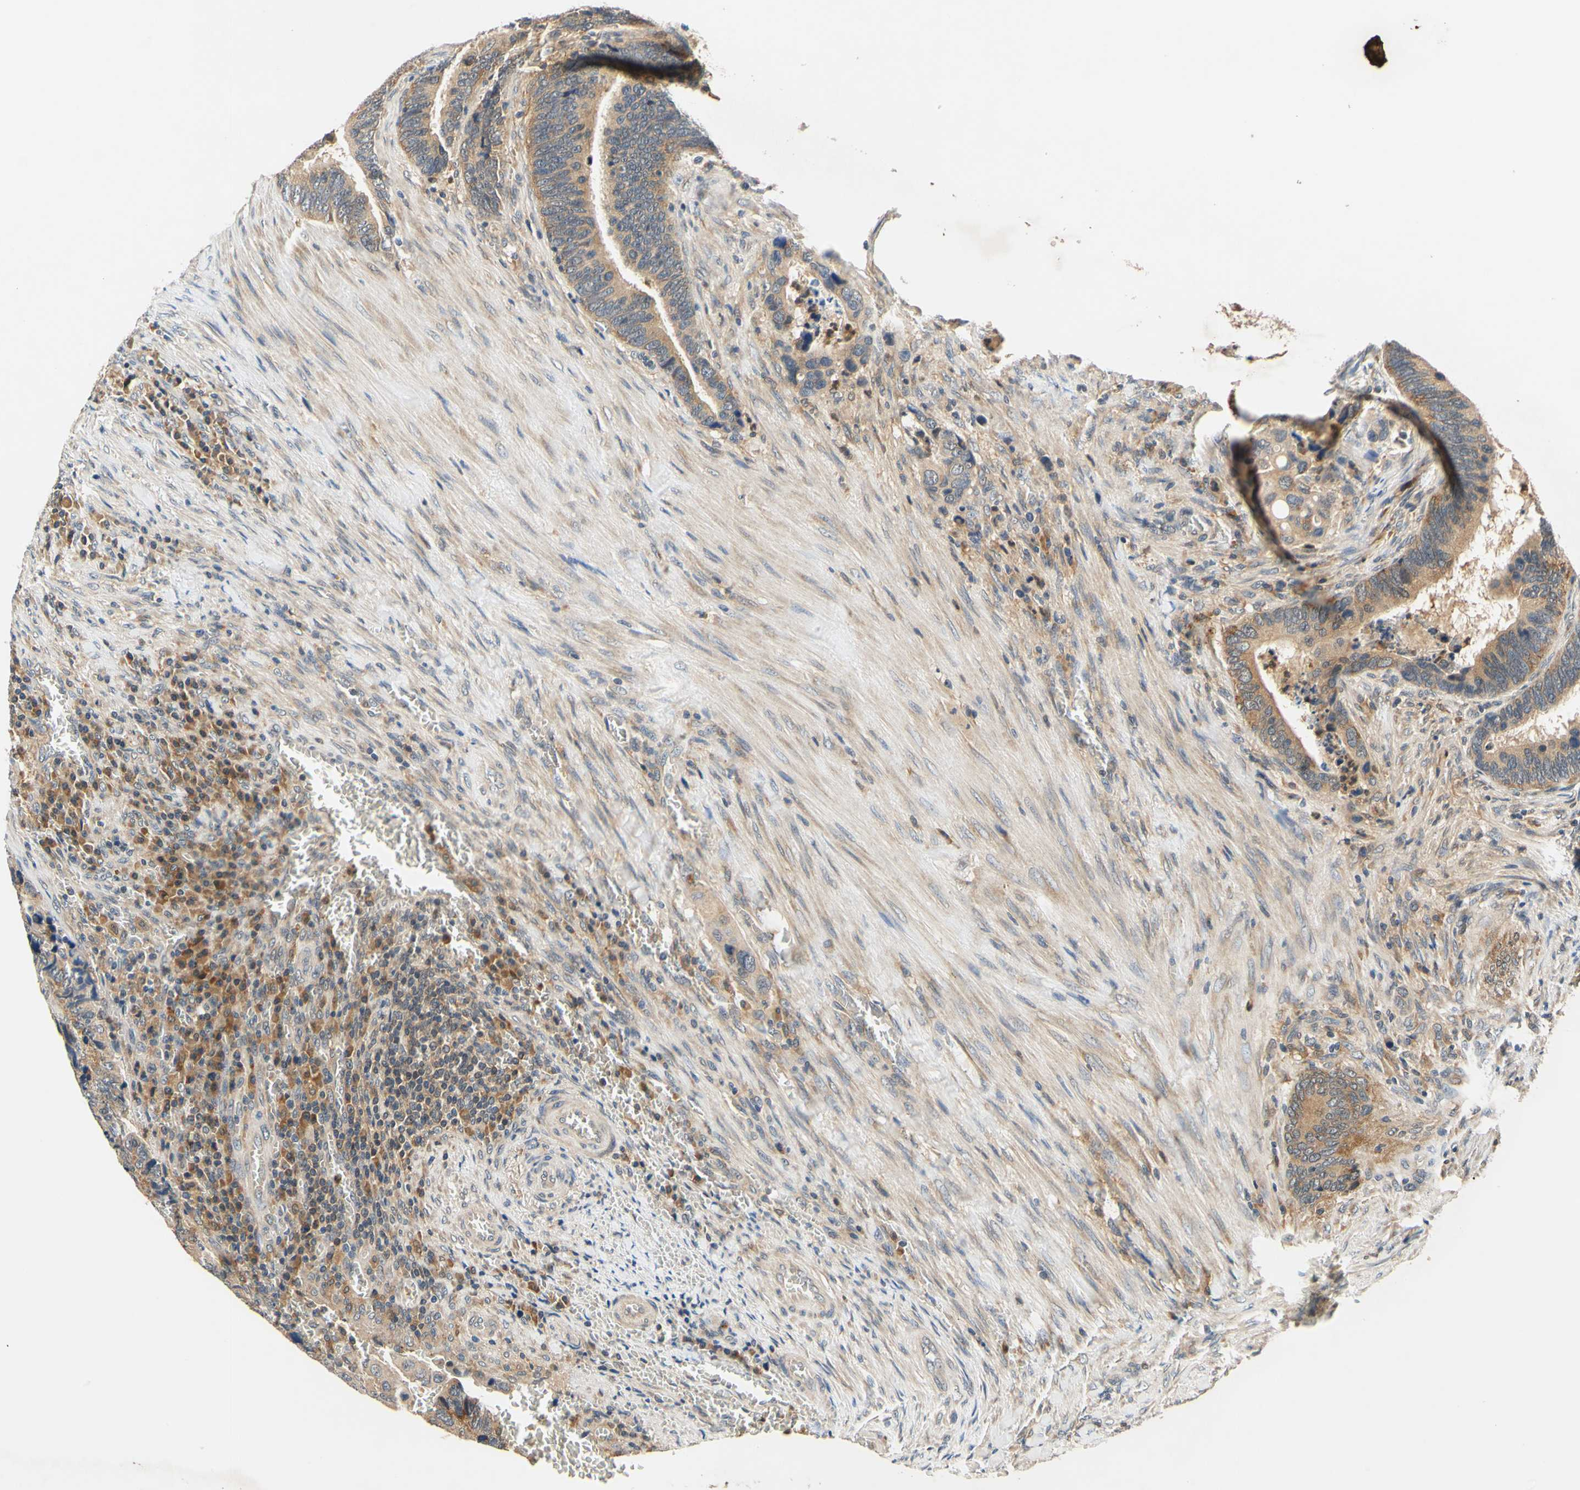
{"staining": {"intensity": "moderate", "quantity": "25%-75%", "location": "cytoplasmic/membranous"}, "tissue": "colorectal cancer", "cell_type": "Tumor cells", "image_type": "cancer", "snomed": [{"axis": "morphology", "description": "Adenocarcinoma, NOS"}, {"axis": "topography", "description": "Colon"}], "caption": "Adenocarcinoma (colorectal) stained with immunohistochemistry shows moderate cytoplasmic/membranous staining in about 25%-75% of tumor cells. (Stains: DAB in brown, nuclei in blue, Microscopy: brightfield microscopy at high magnification).", "gene": "PLA2G4A", "patient": {"sex": "male", "age": 72}}